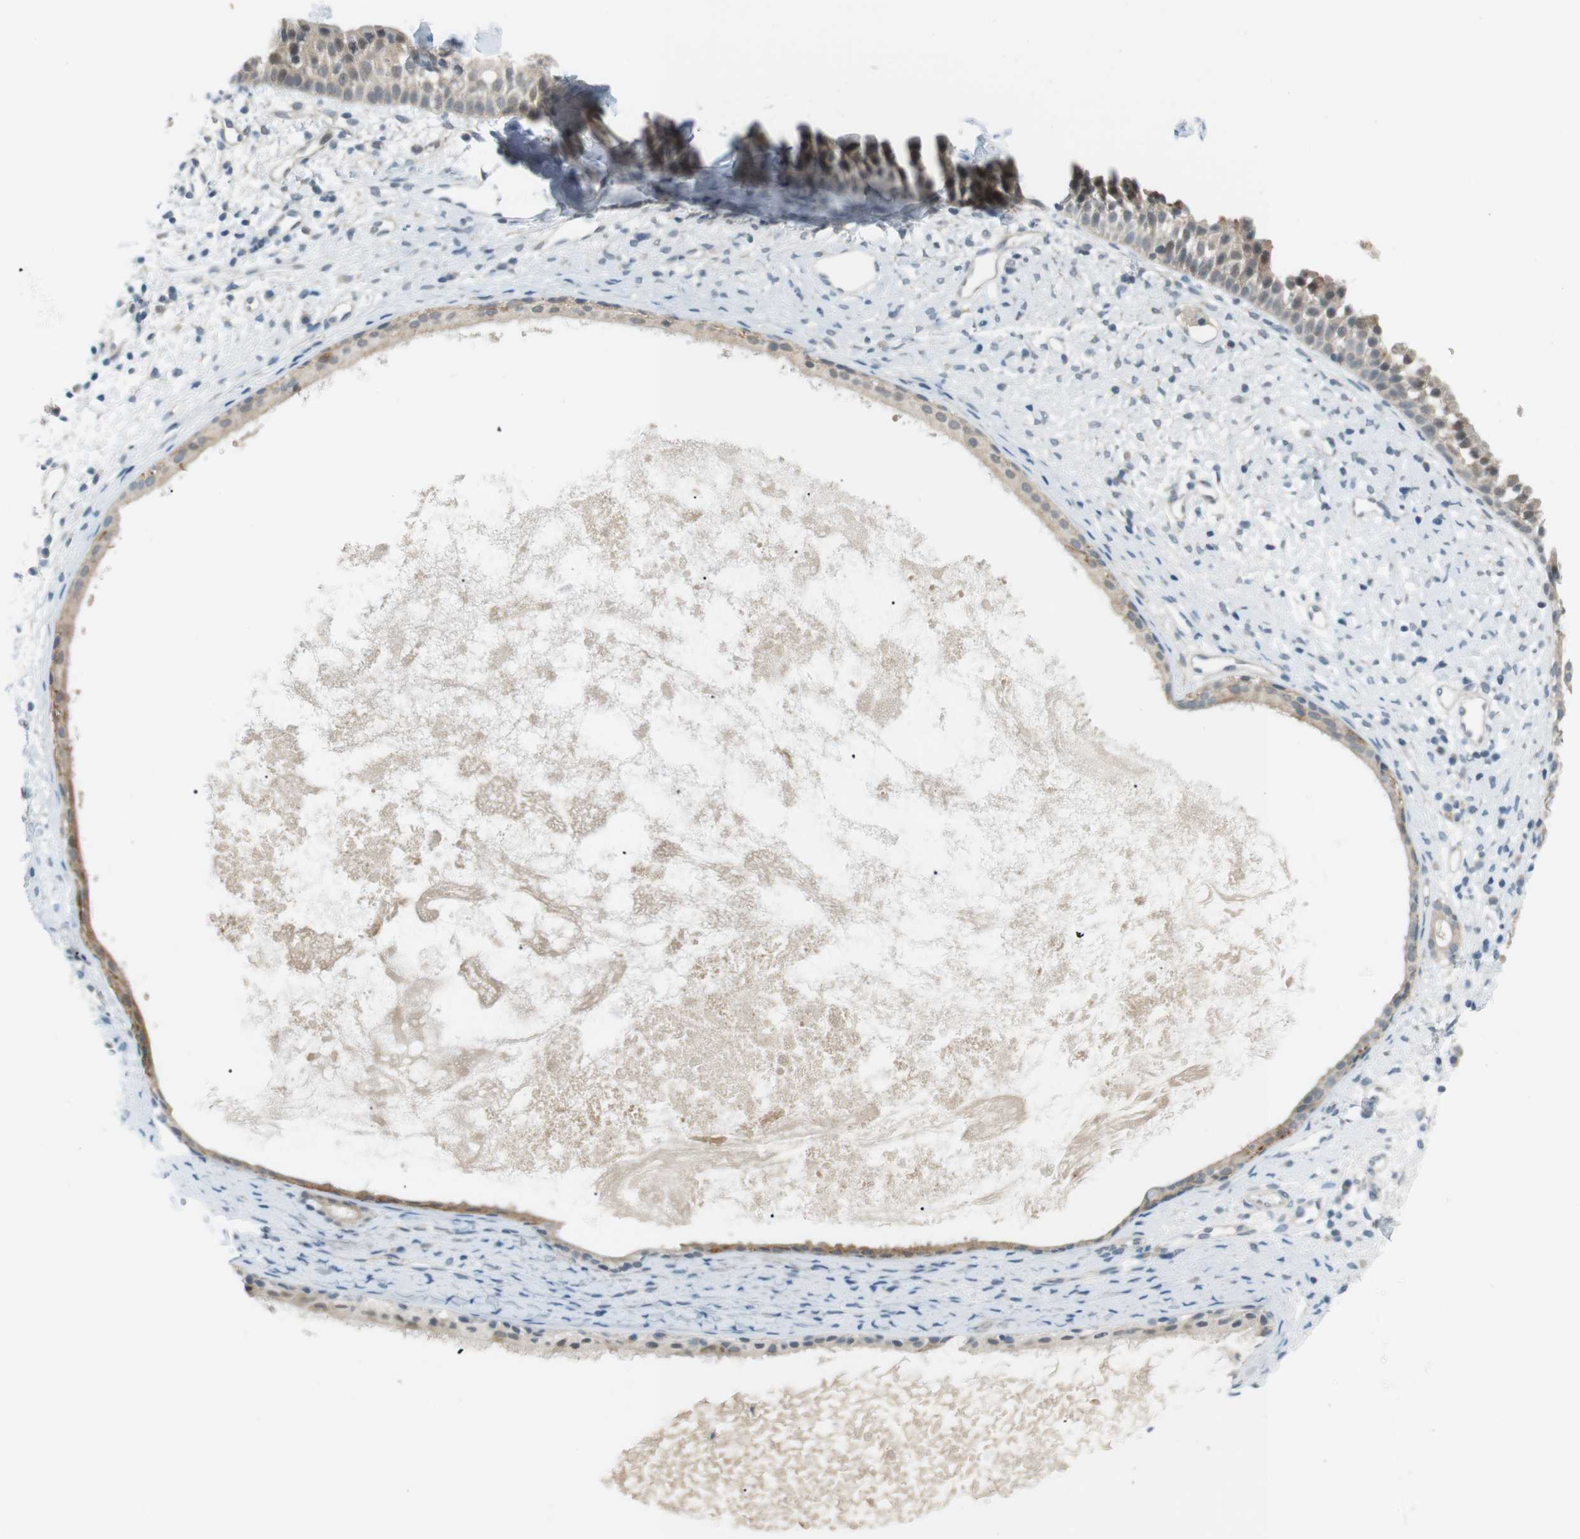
{"staining": {"intensity": "weak", "quantity": ">75%", "location": "cytoplasmic/membranous"}, "tissue": "nasopharynx", "cell_type": "Respiratory epithelial cells", "image_type": "normal", "snomed": [{"axis": "morphology", "description": "Normal tissue, NOS"}, {"axis": "topography", "description": "Nasopharynx"}], "caption": "Nasopharynx was stained to show a protein in brown. There is low levels of weak cytoplasmic/membranous expression in about >75% of respiratory epithelial cells. Using DAB (brown) and hematoxylin (blue) stains, captured at high magnification using brightfield microscopy.", "gene": "RTN3", "patient": {"sex": "male", "age": 22}}